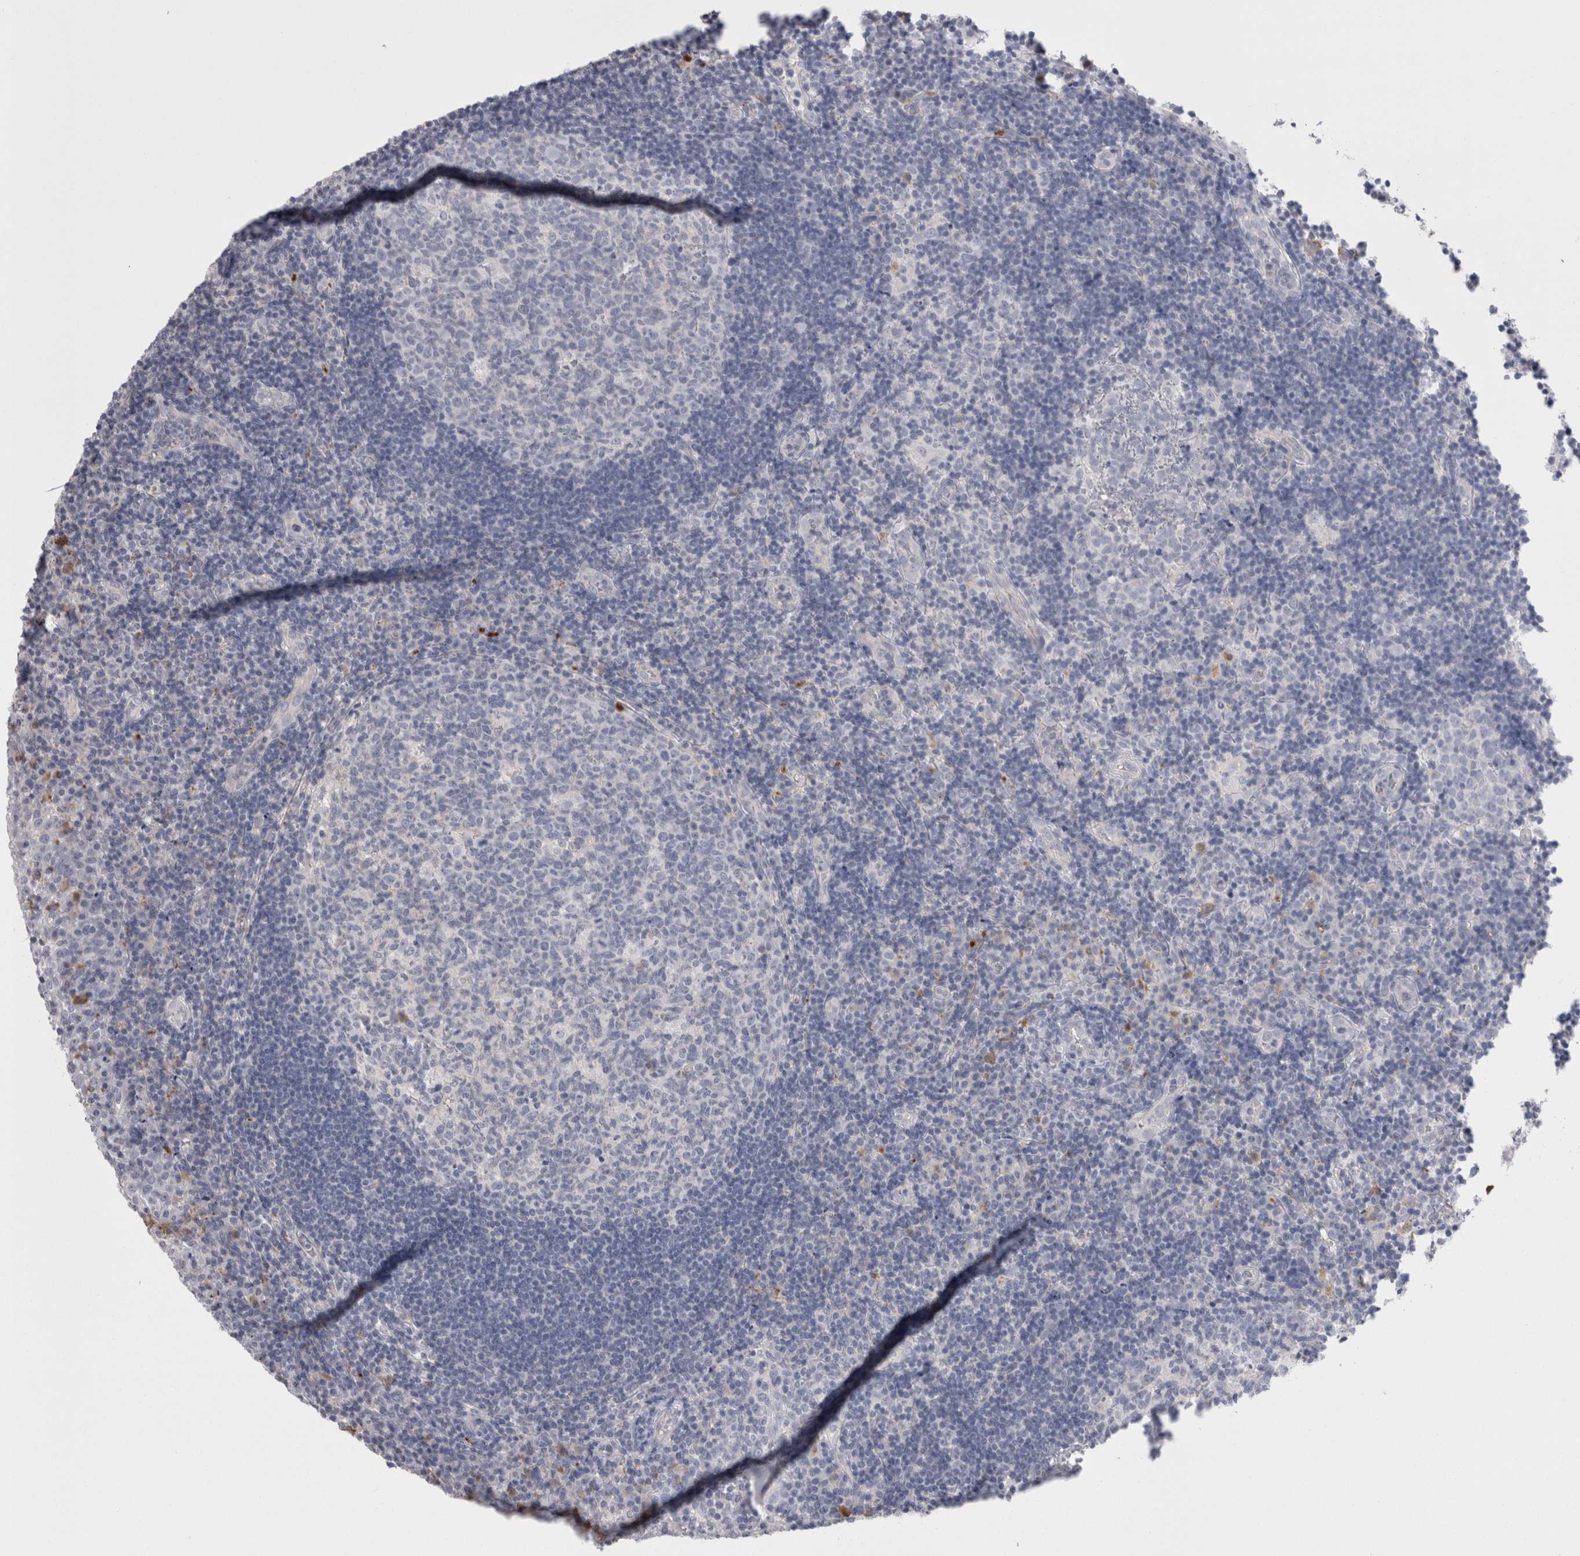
{"staining": {"intensity": "negative", "quantity": "none", "location": "none"}, "tissue": "tonsil", "cell_type": "Germinal center cells", "image_type": "normal", "snomed": [{"axis": "morphology", "description": "Normal tissue, NOS"}, {"axis": "topography", "description": "Tonsil"}], "caption": "Germinal center cells show no significant positivity in benign tonsil.", "gene": "EPDR1", "patient": {"sex": "female", "age": 40}}